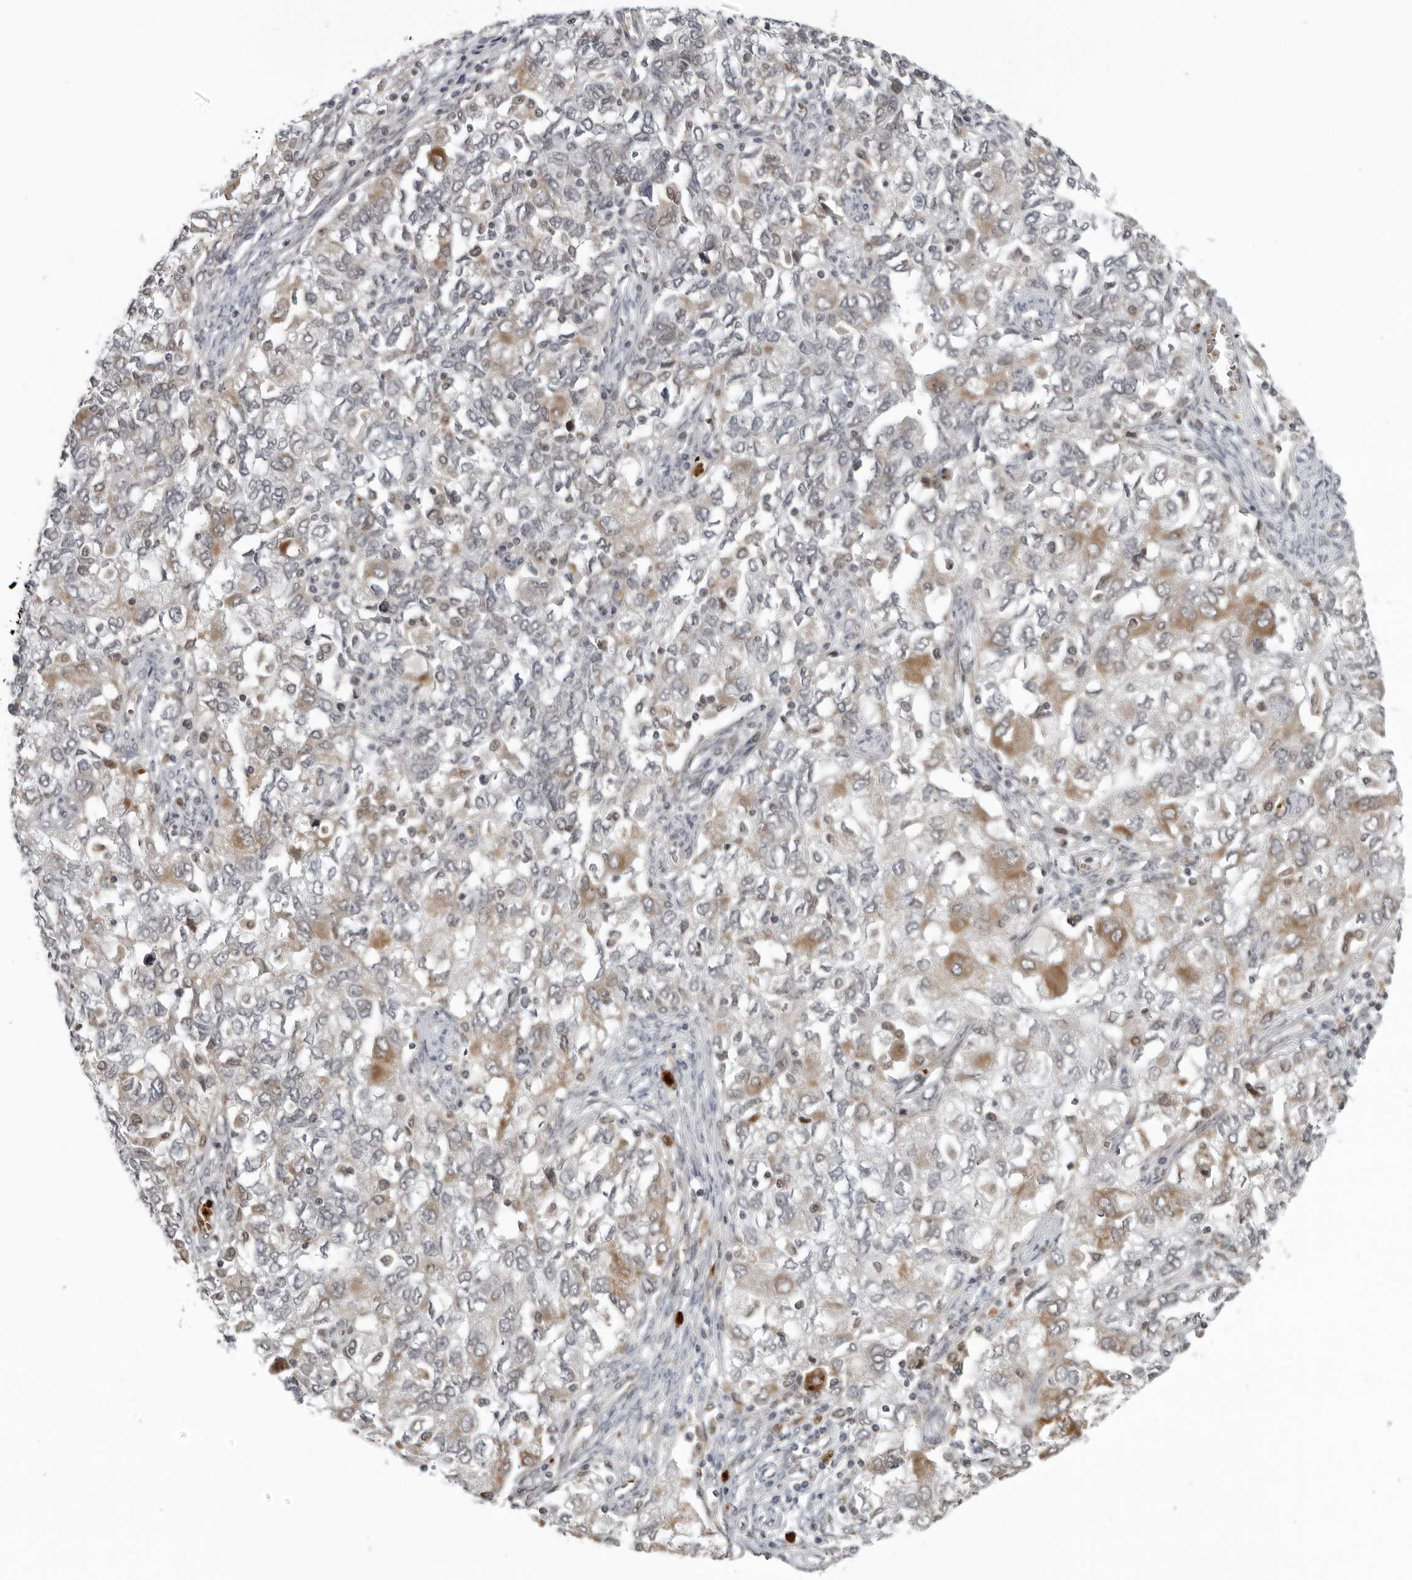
{"staining": {"intensity": "moderate", "quantity": "<25%", "location": "cytoplasmic/membranous"}, "tissue": "ovarian cancer", "cell_type": "Tumor cells", "image_type": "cancer", "snomed": [{"axis": "morphology", "description": "Carcinoma, NOS"}, {"axis": "morphology", "description": "Cystadenocarcinoma, serous, NOS"}, {"axis": "topography", "description": "Ovary"}], "caption": "Immunohistochemistry (IHC) of ovarian serous cystadenocarcinoma shows low levels of moderate cytoplasmic/membranous positivity in approximately <25% of tumor cells. (Stains: DAB in brown, nuclei in blue, Microscopy: brightfield microscopy at high magnification).", "gene": "THOP1", "patient": {"sex": "female", "age": 69}}